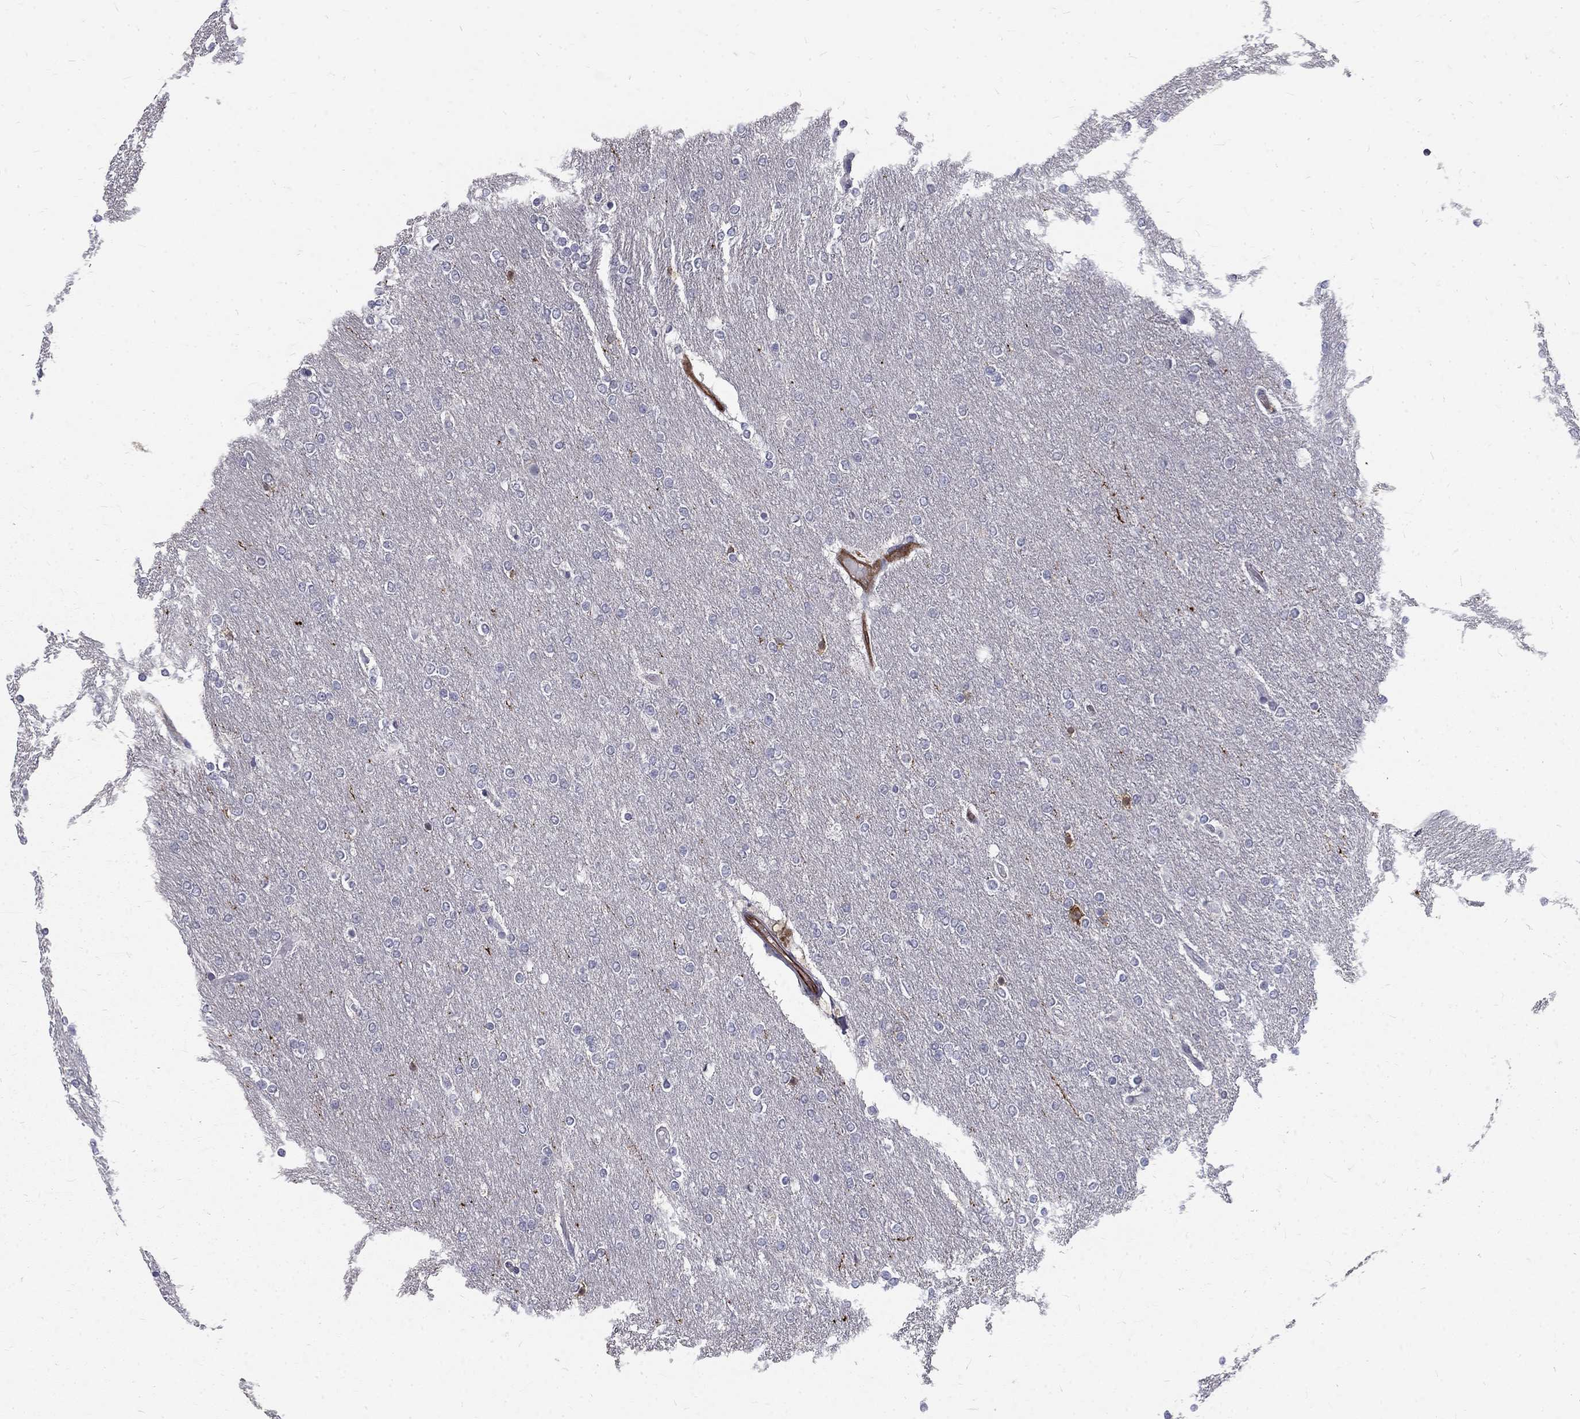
{"staining": {"intensity": "negative", "quantity": "none", "location": "none"}, "tissue": "glioma", "cell_type": "Tumor cells", "image_type": "cancer", "snomed": [{"axis": "morphology", "description": "Glioma, malignant, High grade"}, {"axis": "topography", "description": "Brain"}], "caption": "DAB (3,3'-diaminobenzidine) immunohistochemical staining of high-grade glioma (malignant) reveals no significant expression in tumor cells.", "gene": "NOS1", "patient": {"sex": "female", "age": 61}}